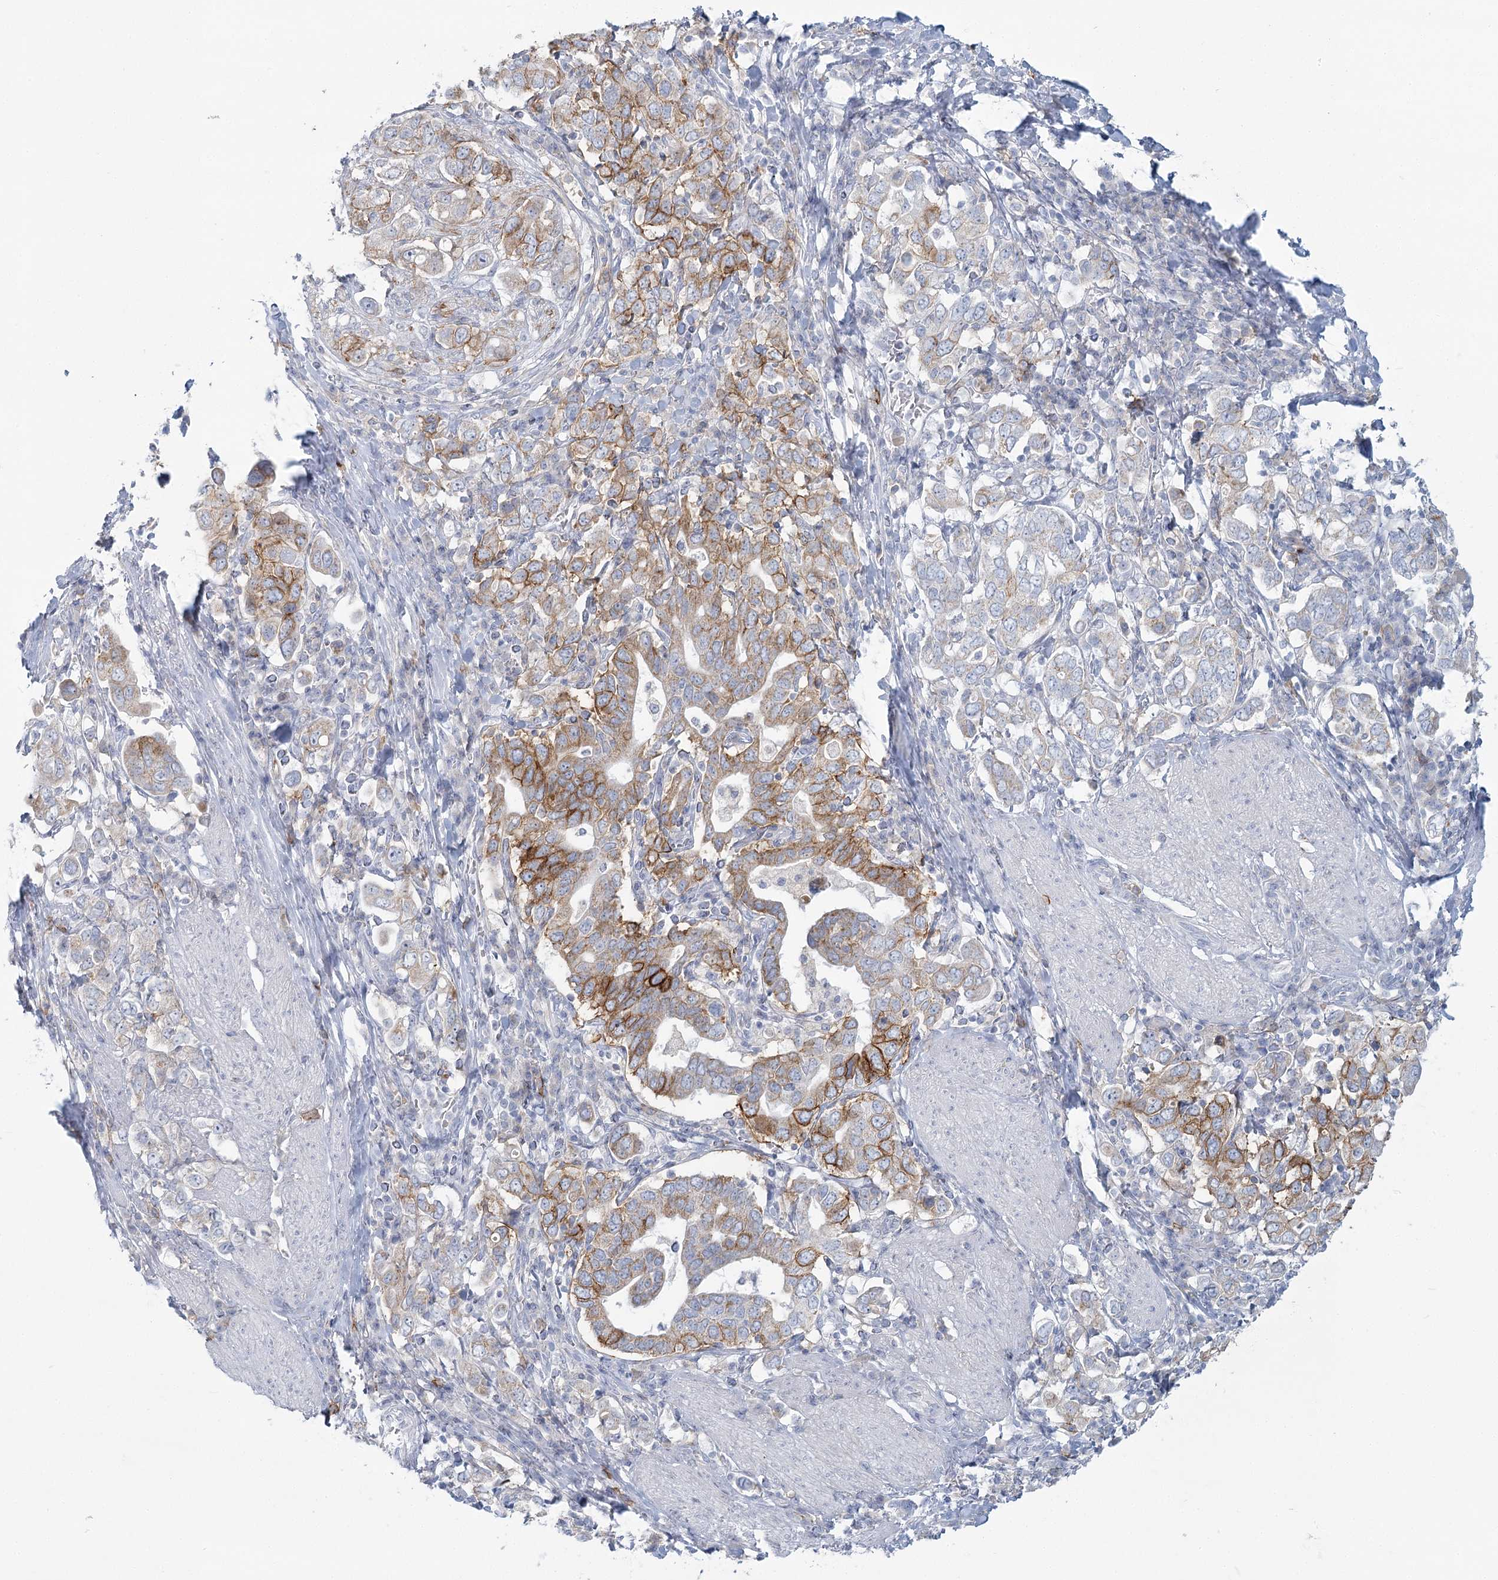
{"staining": {"intensity": "moderate", "quantity": "25%-75%", "location": "cytoplasmic/membranous"}, "tissue": "stomach cancer", "cell_type": "Tumor cells", "image_type": "cancer", "snomed": [{"axis": "morphology", "description": "Adenocarcinoma, NOS"}, {"axis": "topography", "description": "Stomach, upper"}], "caption": "Immunohistochemical staining of stomach adenocarcinoma demonstrates medium levels of moderate cytoplasmic/membranous protein expression in about 25%-75% of tumor cells.", "gene": "BPHL", "patient": {"sex": "male", "age": 62}}